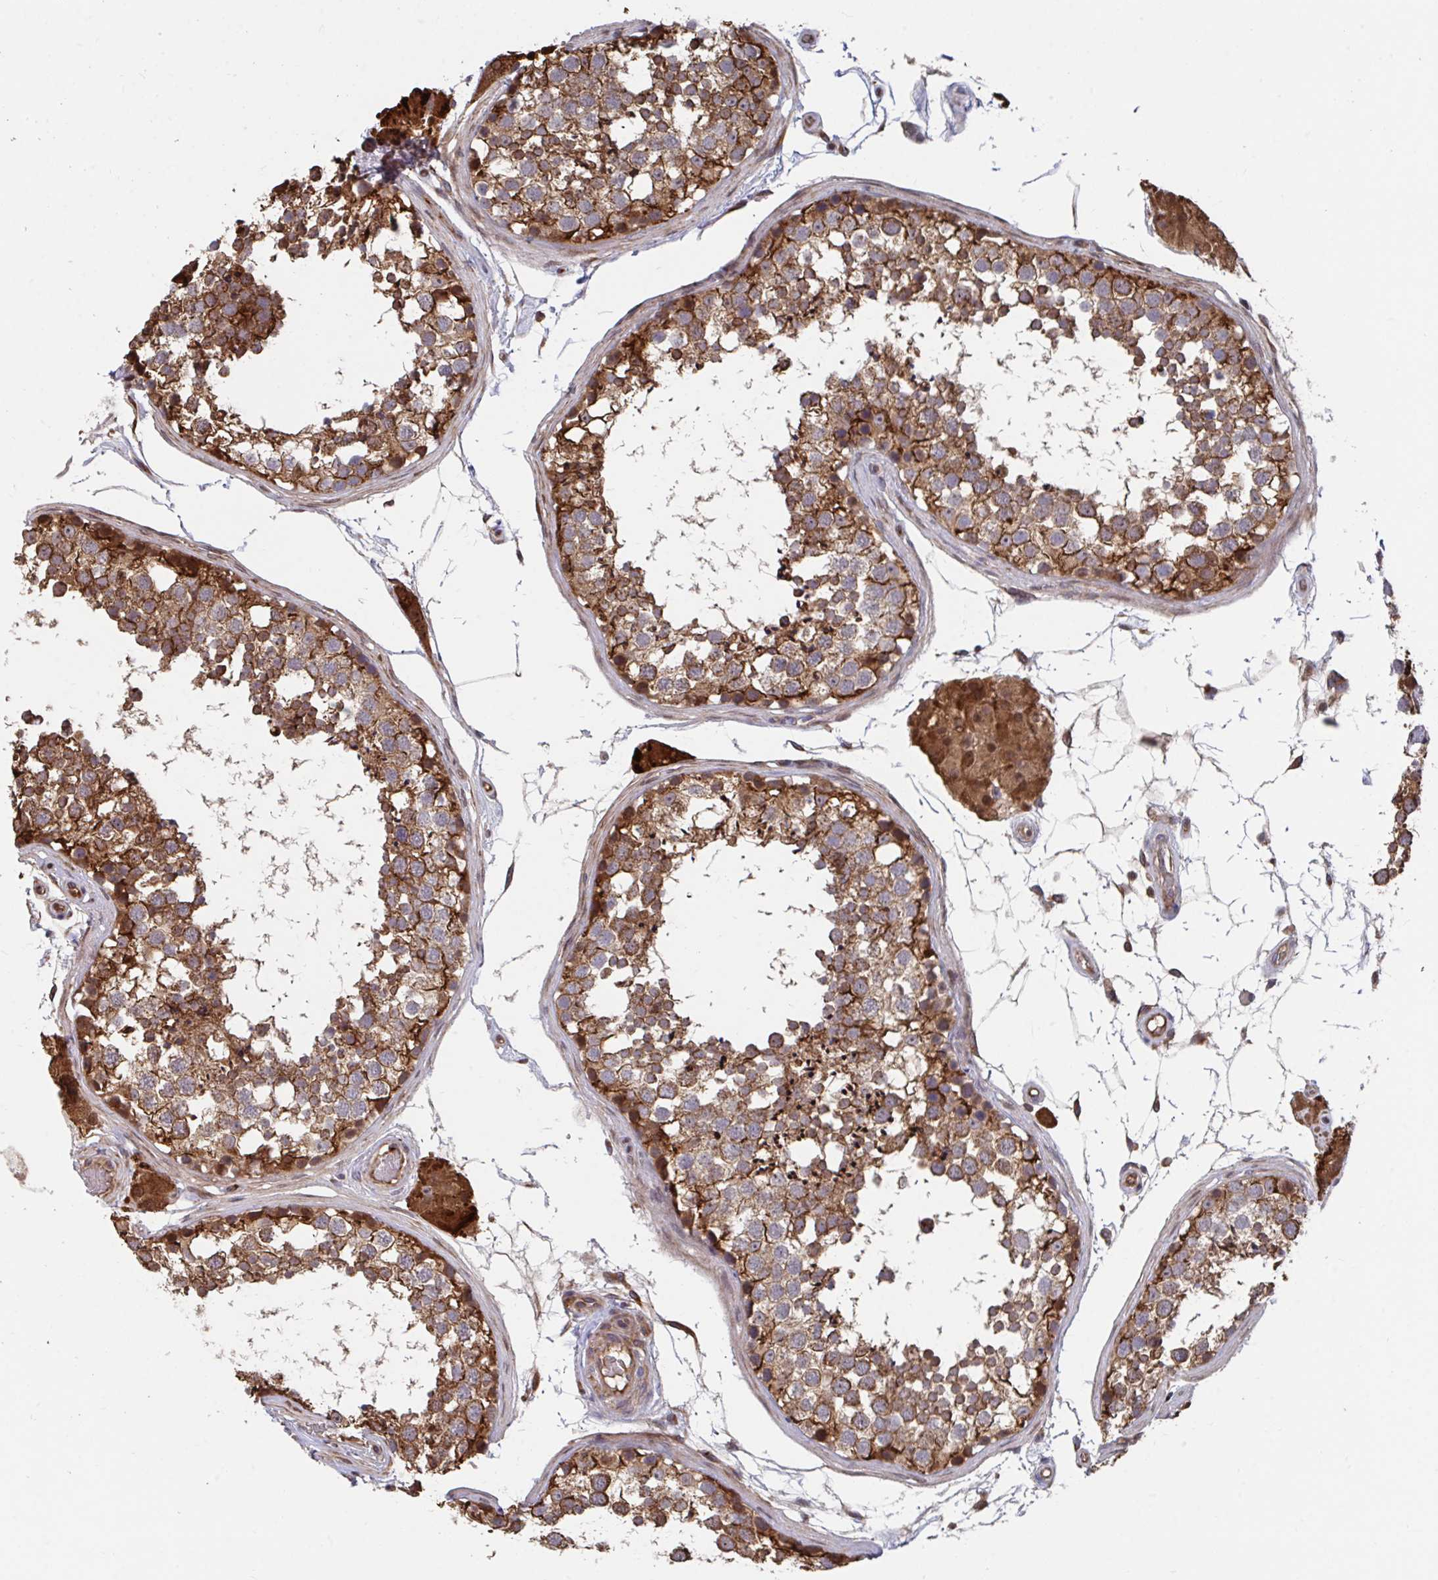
{"staining": {"intensity": "strong", "quantity": ">75%", "location": "cytoplasmic/membranous"}, "tissue": "testis", "cell_type": "Cells in seminiferous ducts", "image_type": "normal", "snomed": [{"axis": "morphology", "description": "Normal tissue, NOS"}, {"axis": "morphology", "description": "Seminoma, NOS"}, {"axis": "topography", "description": "Testis"}], "caption": "Immunohistochemical staining of benign testis reveals strong cytoplasmic/membranous protein positivity in about >75% of cells in seminiferous ducts.", "gene": "FAM89A", "patient": {"sex": "male", "age": 65}}